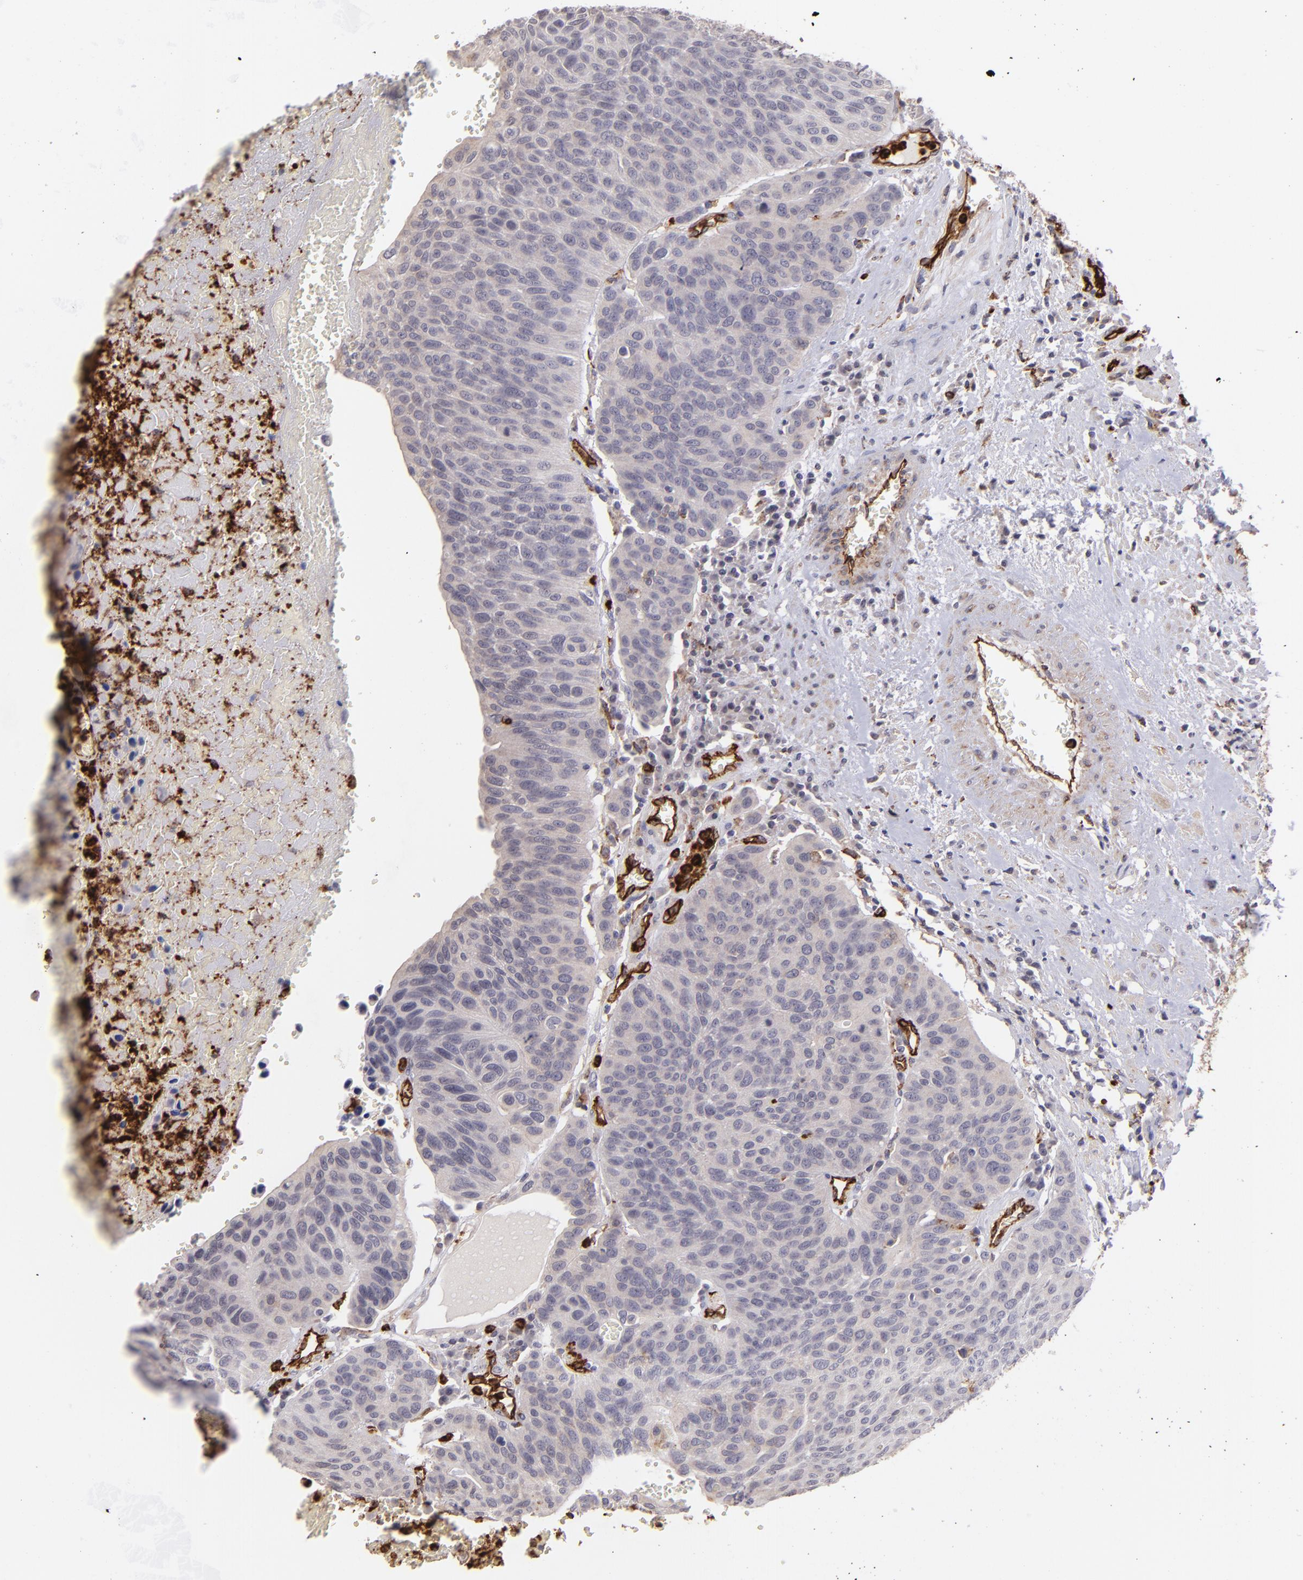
{"staining": {"intensity": "negative", "quantity": "none", "location": "none"}, "tissue": "urothelial cancer", "cell_type": "Tumor cells", "image_type": "cancer", "snomed": [{"axis": "morphology", "description": "Urothelial carcinoma, High grade"}, {"axis": "topography", "description": "Urinary bladder"}], "caption": "Tumor cells show no significant protein staining in high-grade urothelial carcinoma.", "gene": "DYSF", "patient": {"sex": "male", "age": 66}}